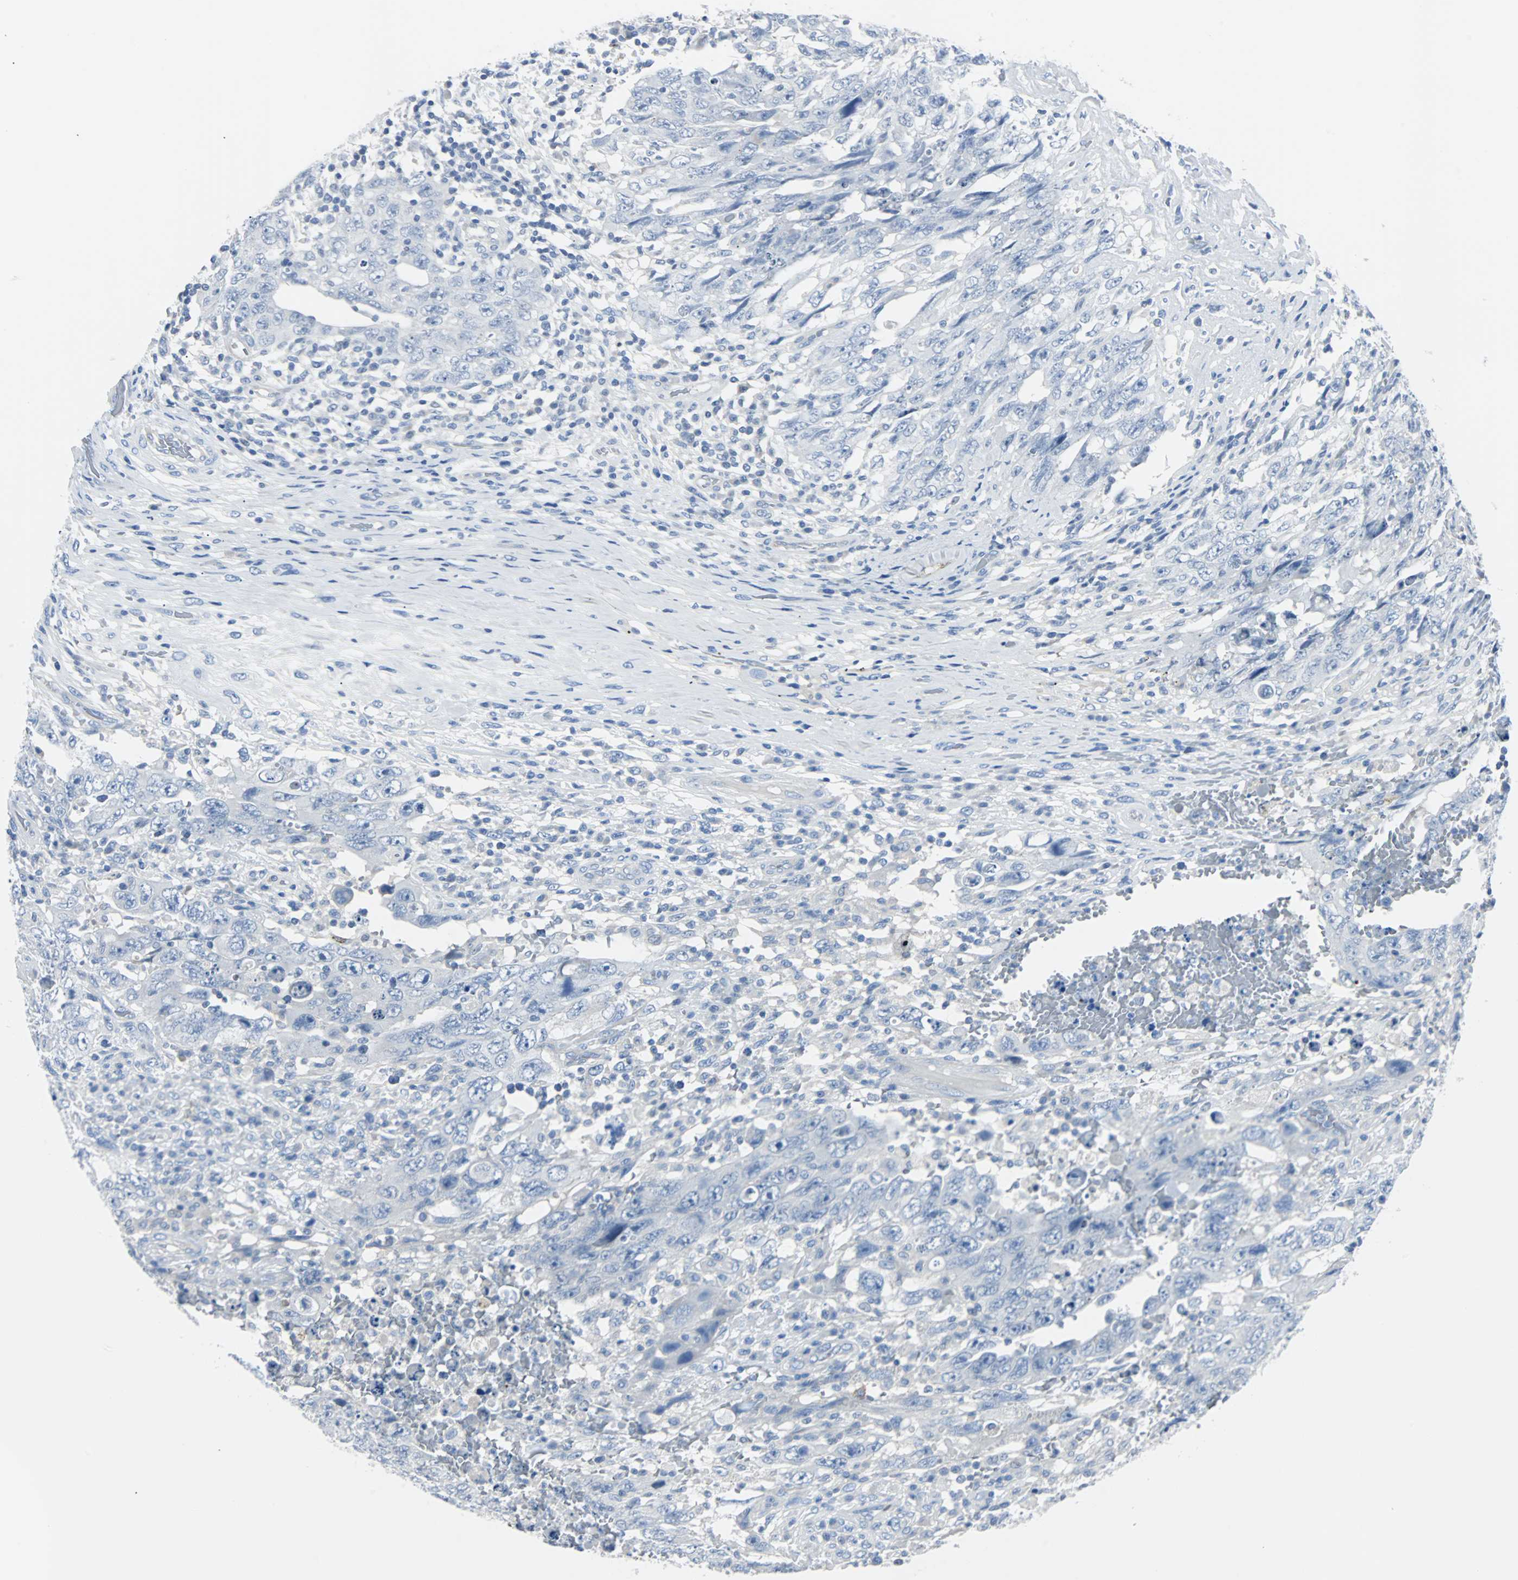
{"staining": {"intensity": "negative", "quantity": "none", "location": "none"}, "tissue": "testis cancer", "cell_type": "Tumor cells", "image_type": "cancer", "snomed": [{"axis": "morphology", "description": "Carcinoma, Embryonal, NOS"}, {"axis": "topography", "description": "Testis"}], "caption": "Immunohistochemistry (IHC) histopathology image of neoplastic tissue: embryonal carcinoma (testis) stained with DAB reveals no significant protein staining in tumor cells.", "gene": "RASA1", "patient": {"sex": "male", "age": 26}}